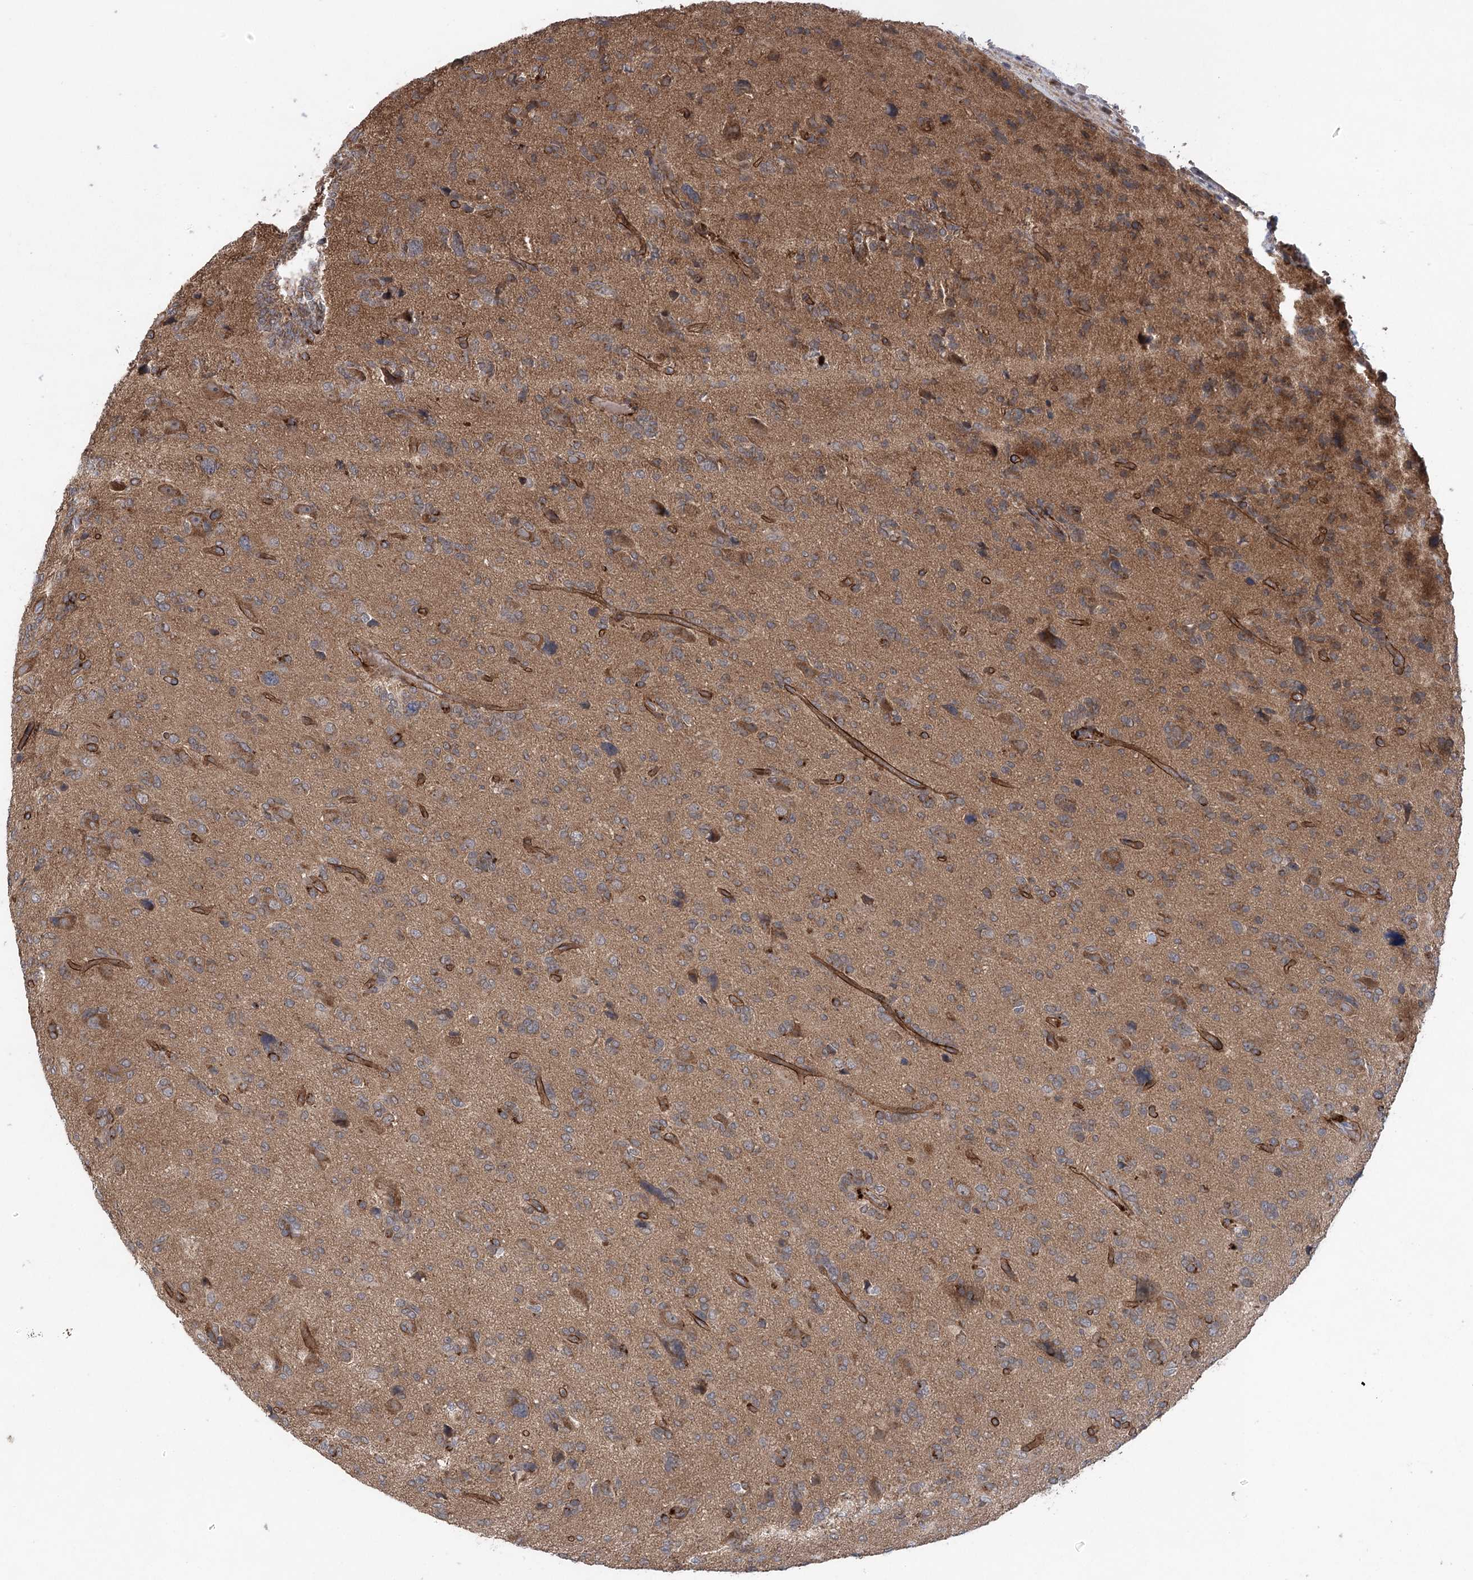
{"staining": {"intensity": "weak", "quantity": ">75%", "location": "cytoplasmic/membranous"}, "tissue": "glioma", "cell_type": "Tumor cells", "image_type": "cancer", "snomed": [{"axis": "morphology", "description": "Glioma, malignant, High grade"}, {"axis": "topography", "description": "Brain"}], "caption": "Brown immunohistochemical staining in malignant high-grade glioma exhibits weak cytoplasmic/membranous staining in approximately >75% of tumor cells.", "gene": "METTL24", "patient": {"sex": "female", "age": 59}}